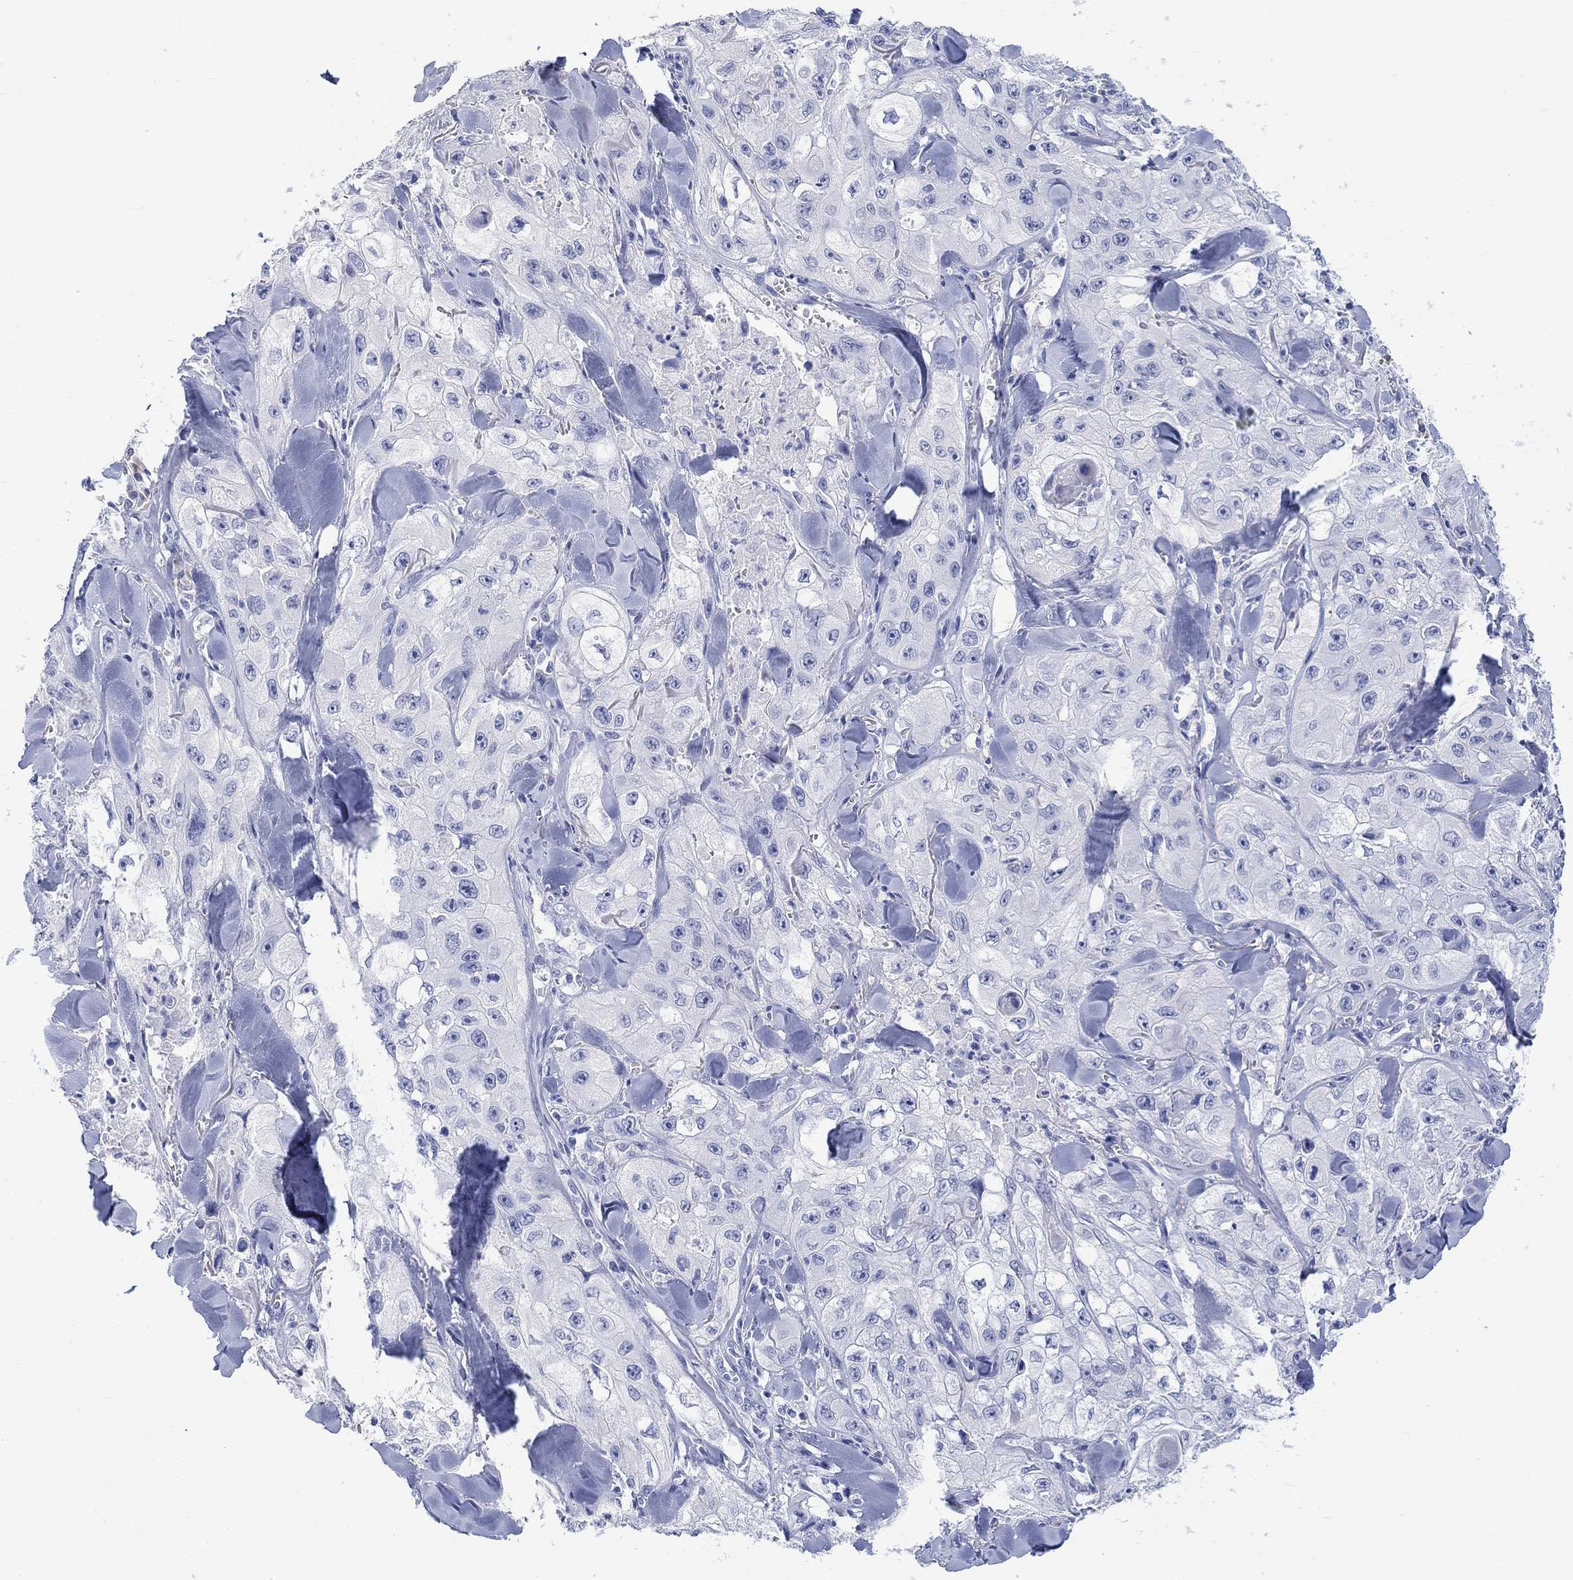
{"staining": {"intensity": "negative", "quantity": "none", "location": "none"}, "tissue": "skin cancer", "cell_type": "Tumor cells", "image_type": "cancer", "snomed": [{"axis": "morphology", "description": "Squamous cell carcinoma, NOS"}, {"axis": "topography", "description": "Skin"}, {"axis": "topography", "description": "Subcutis"}], "caption": "Immunohistochemistry (IHC) of skin squamous cell carcinoma exhibits no expression in tumor cells. (Immunohistochemistry (IHC), brightfield microscopy, high magnification).", "gene": "MSI1", "patient": {"sex": "male", "age": 73}}